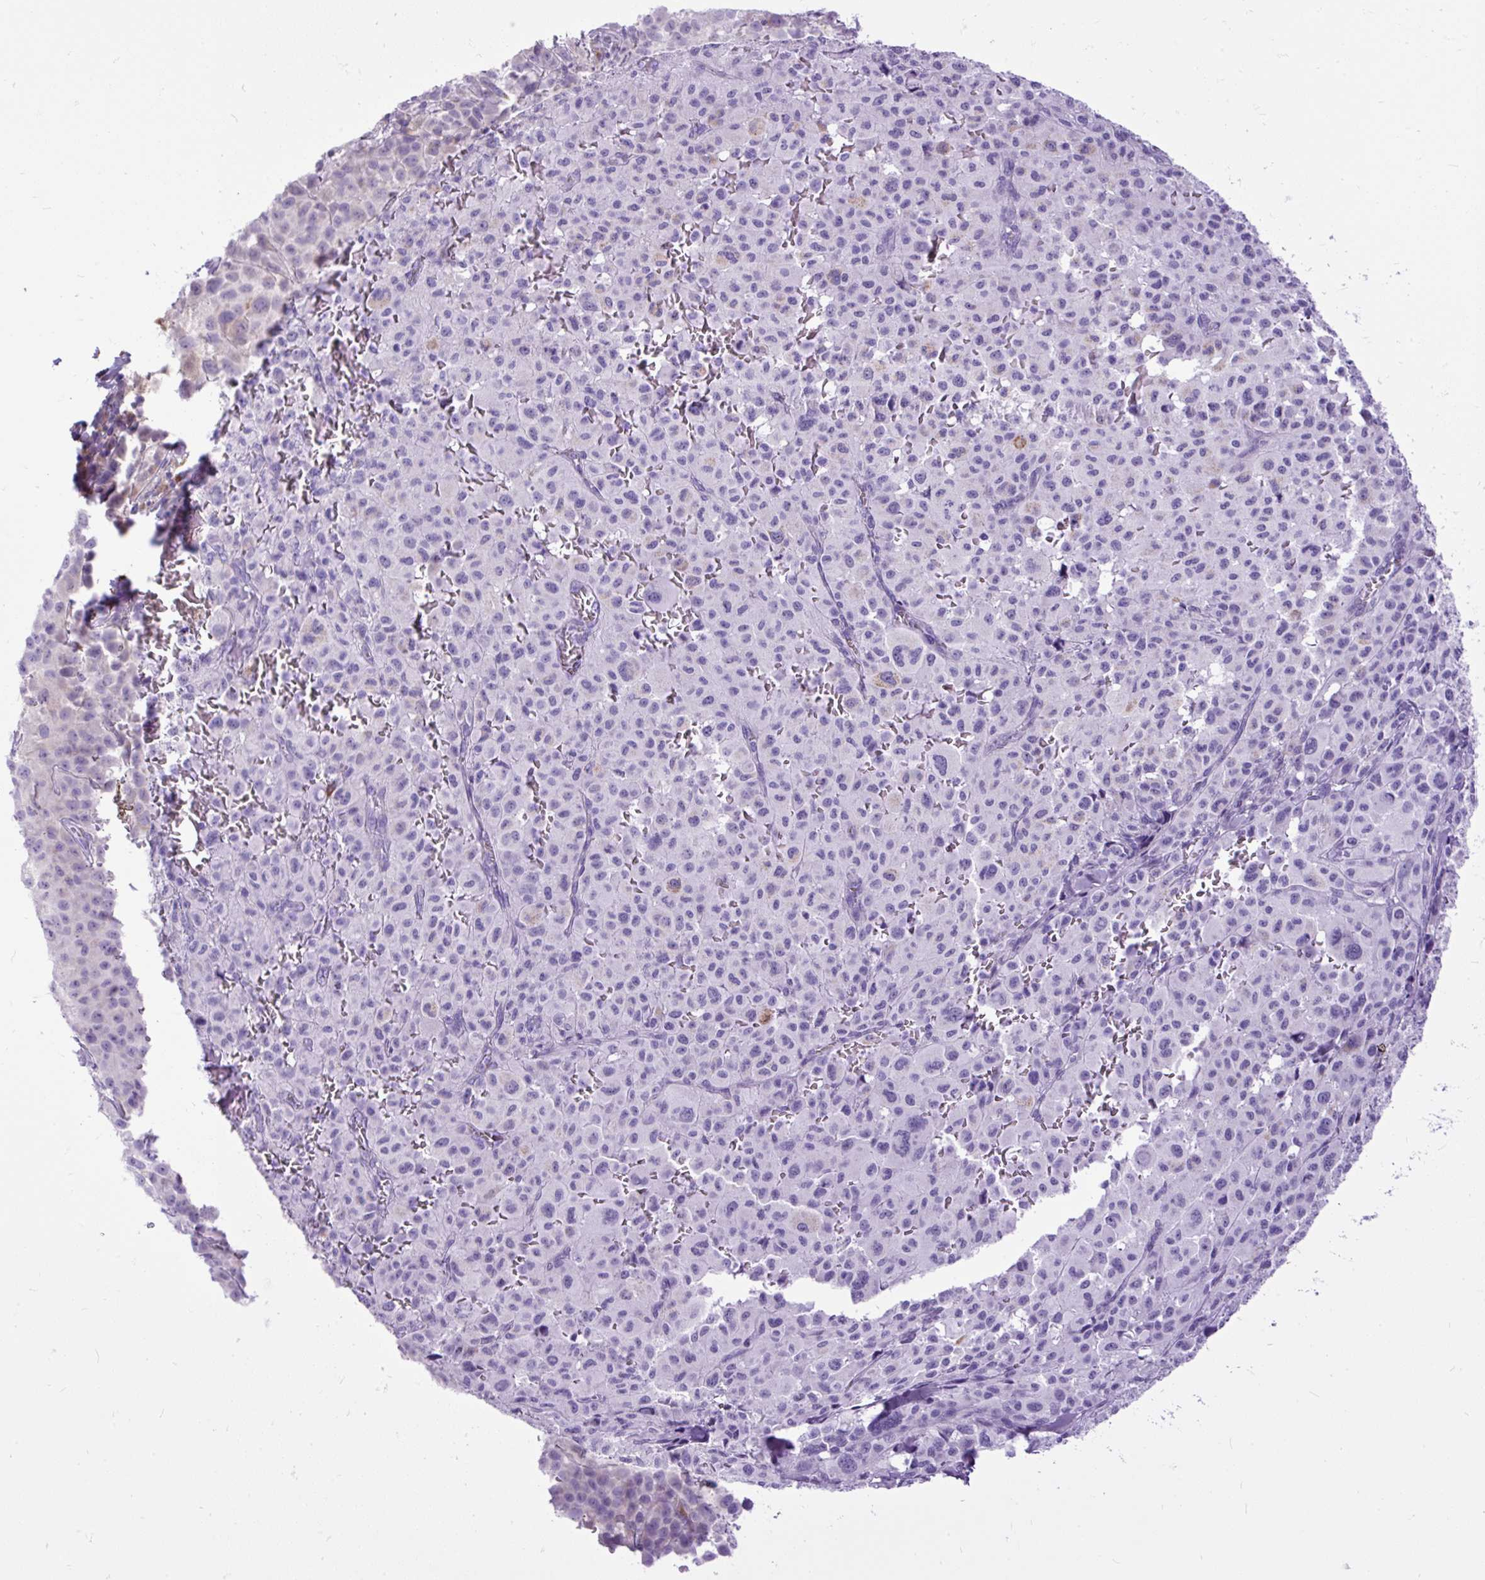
{"staining": {"intensity": "negative", "quantity": "none", "location": "none"}, "tissue": "melanoma", "cell_type": "Tumor cells", "image_type": "cancer", "snomed": [{"axis": "morphology", "description": "Malignant melanoma, NOS"}, {"axis": "topography", "description": "Skin"}], "caption": "Tumor cells show no significant protein expression in melanoma.", "gene": "ZNF256", "patient": {"sex": "female", "age": 74}}